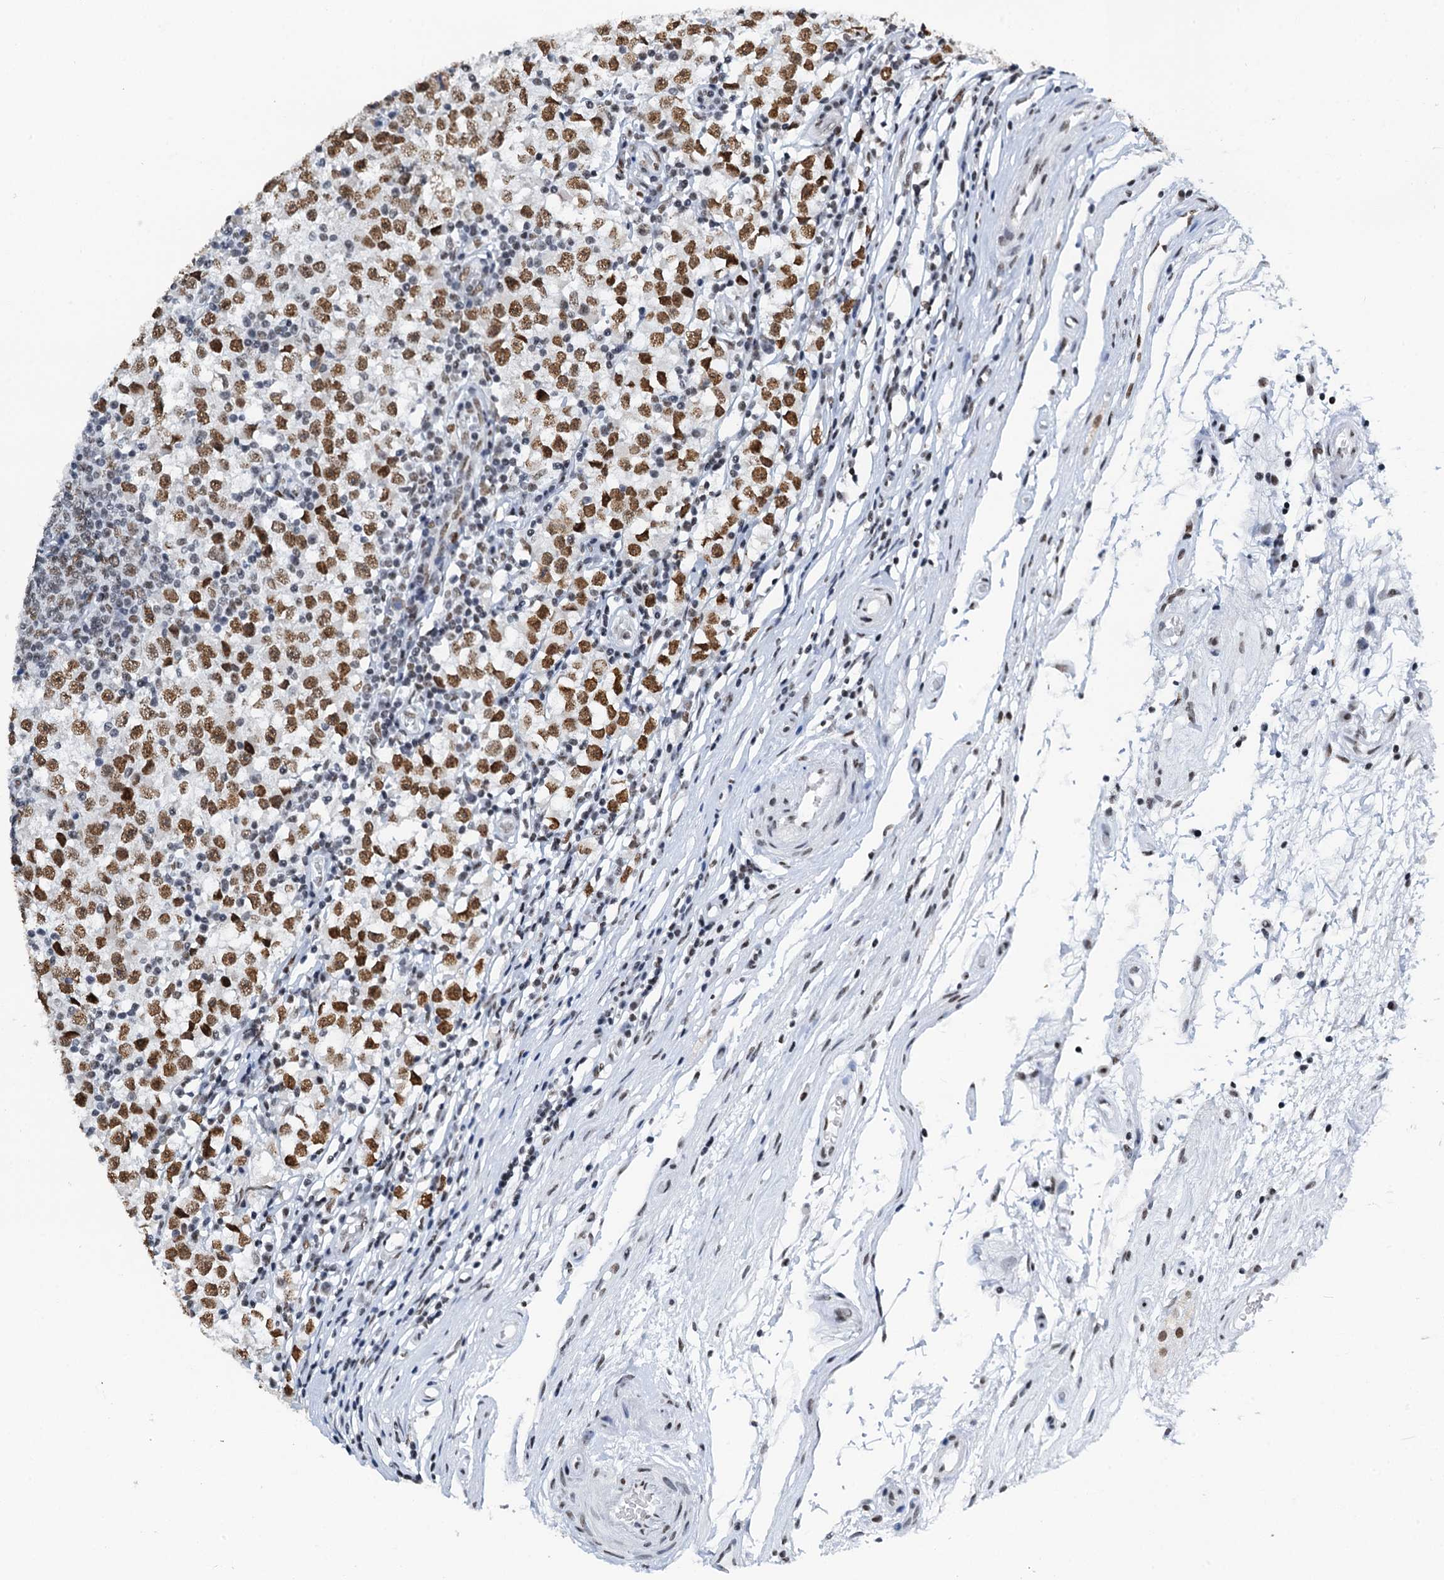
{"staining": {"intensity": "strong", "quantity": ">75%", "location": "nuclear"}, "tissue": "testis cancer", "cell_type": "Tumor cells", "image_type": "cancer", "snomed": [{"axis": "morphology", "description": "Seminoma, NOS"}, {"axis": "topography", "description": "Testis"}], "caption": "A brown stain shows strong nuclear expression of a protein in human testis cancer (seminoma) tumor cells.", "gene": "SLTM", "patient": {"sex": "male", "age": 65}}